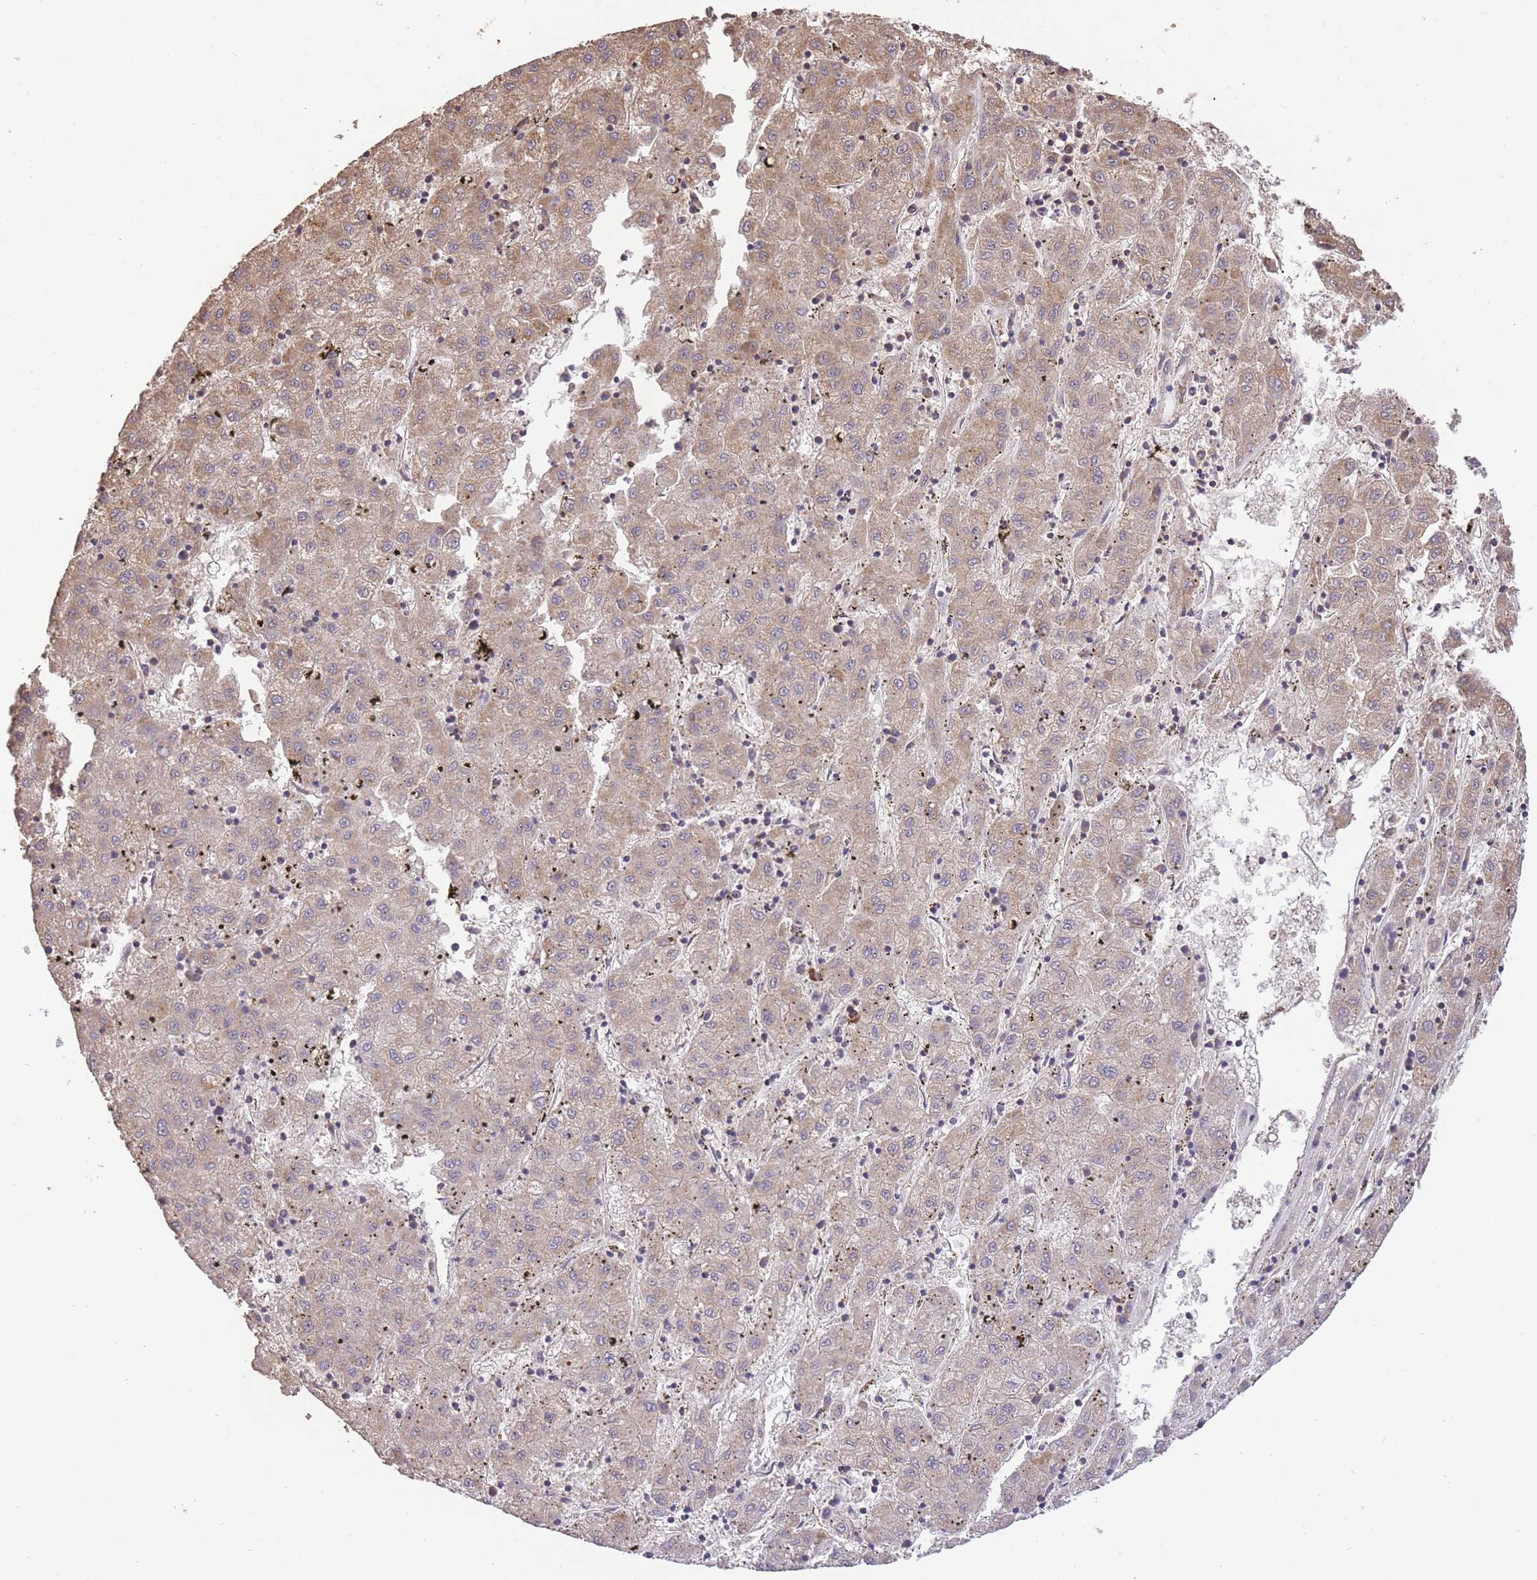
{"staining": {"intensity": "moderate", "quantity": ">75%", "location": "cytoplasmic/membranous"}, "tissue": "liver cancer", "cell_type": "Tumor cells", "image_type": "cancer", "snomed": [{"axis": "morphology", "description": "Carcinoma, Hepatocellular, NOS"}, {"axis": "topography", "description": "Liver"}], "caption": "Protein staining of liver cancer (hepatocellular carcinoma) tissue demonstrates moderate cytoplasmic/membranous staining in about >75% of tumor cells.", "gene": "PREP", "patient": {"sex": "male", "age": 72}}